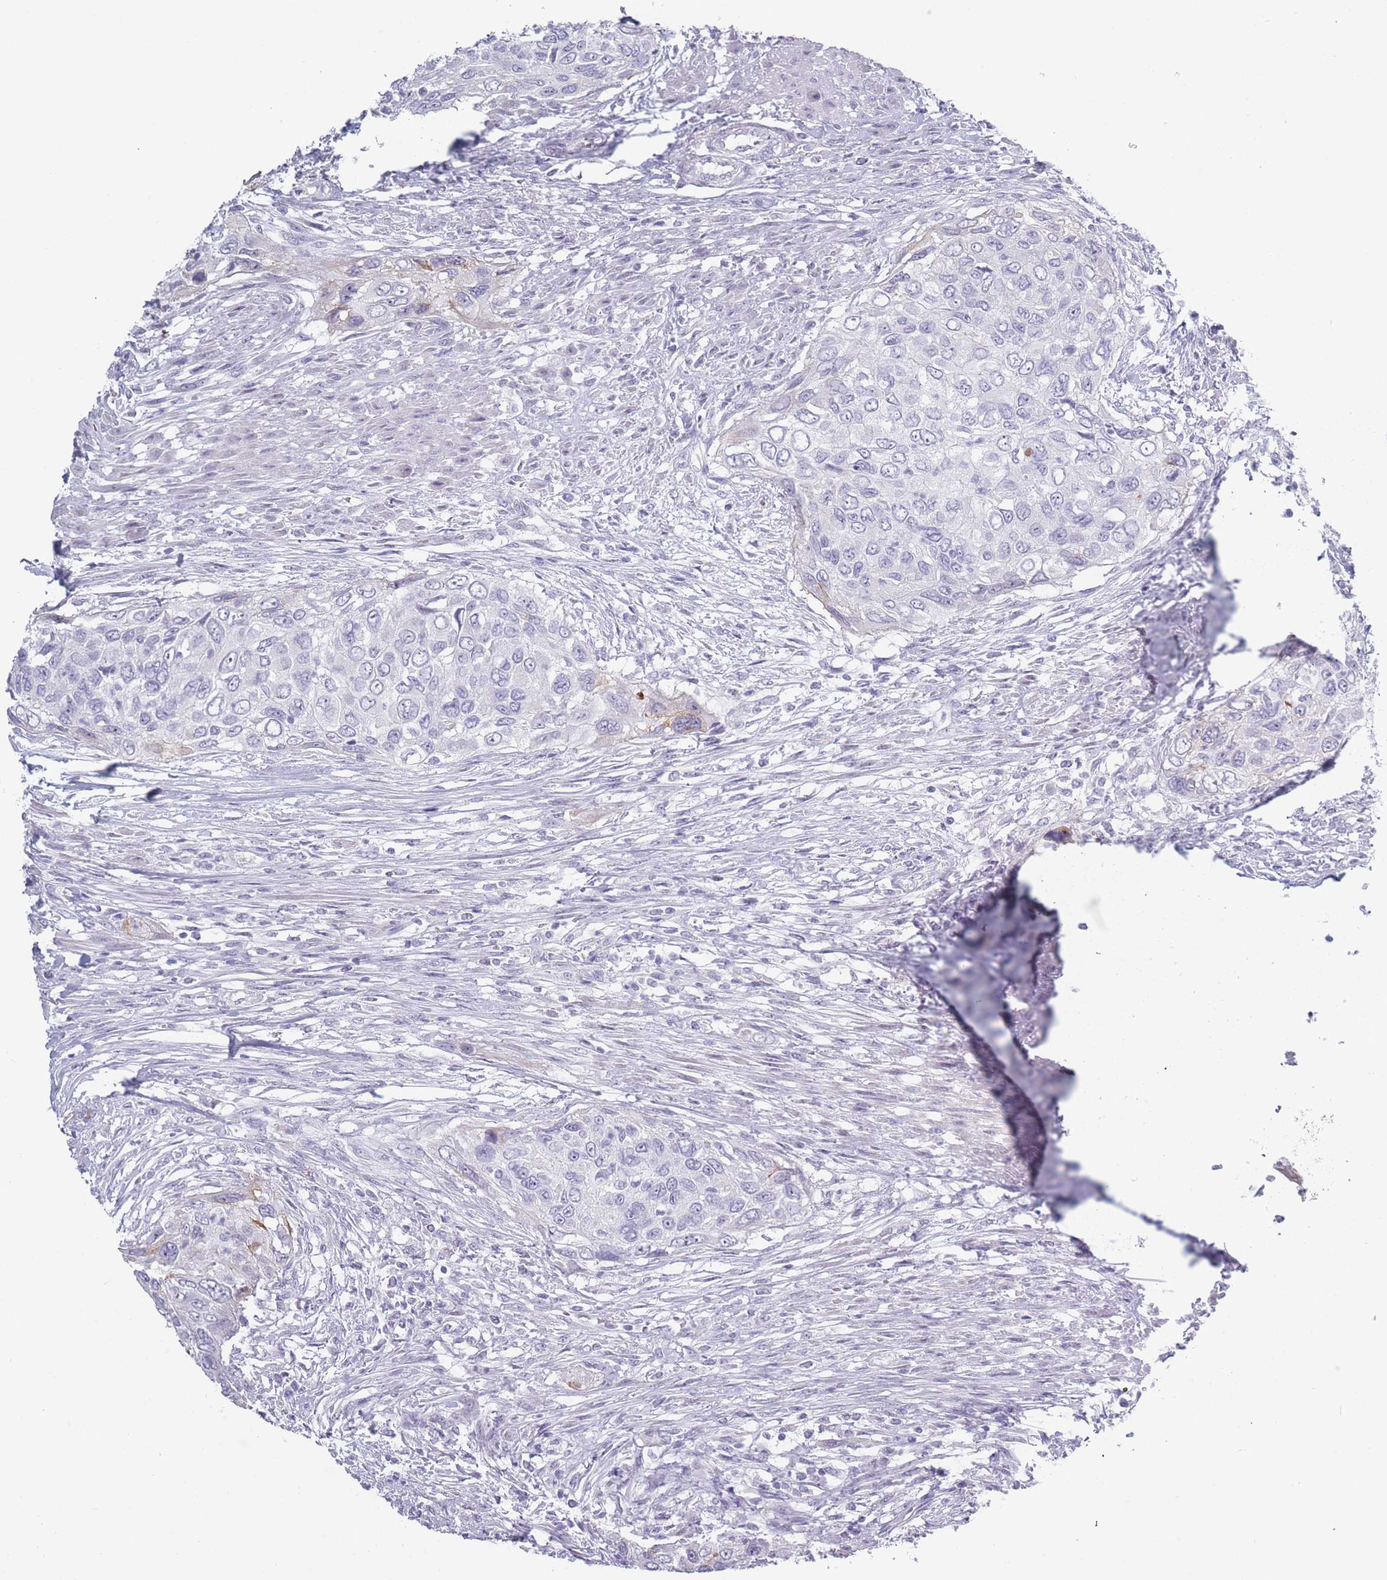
{"staining": {"intensity": "negative", "quantity": "none", "location": "none"}, "tissue": "urothelial cancer", "cell_type": "Tumor cells", "image_type": "cancer", "snomed": [{"axis": "morphology", "description": "Urothelial carcinoma, High grade"}, {"axis": "topography", "description": "Urinary bladder"}], "caption": "Tumor cells are negative for protein expression in human urothelial carcinoma (high-grade).", "gene": "ROS1", "patient": {"sex": "female", "age": 60}}